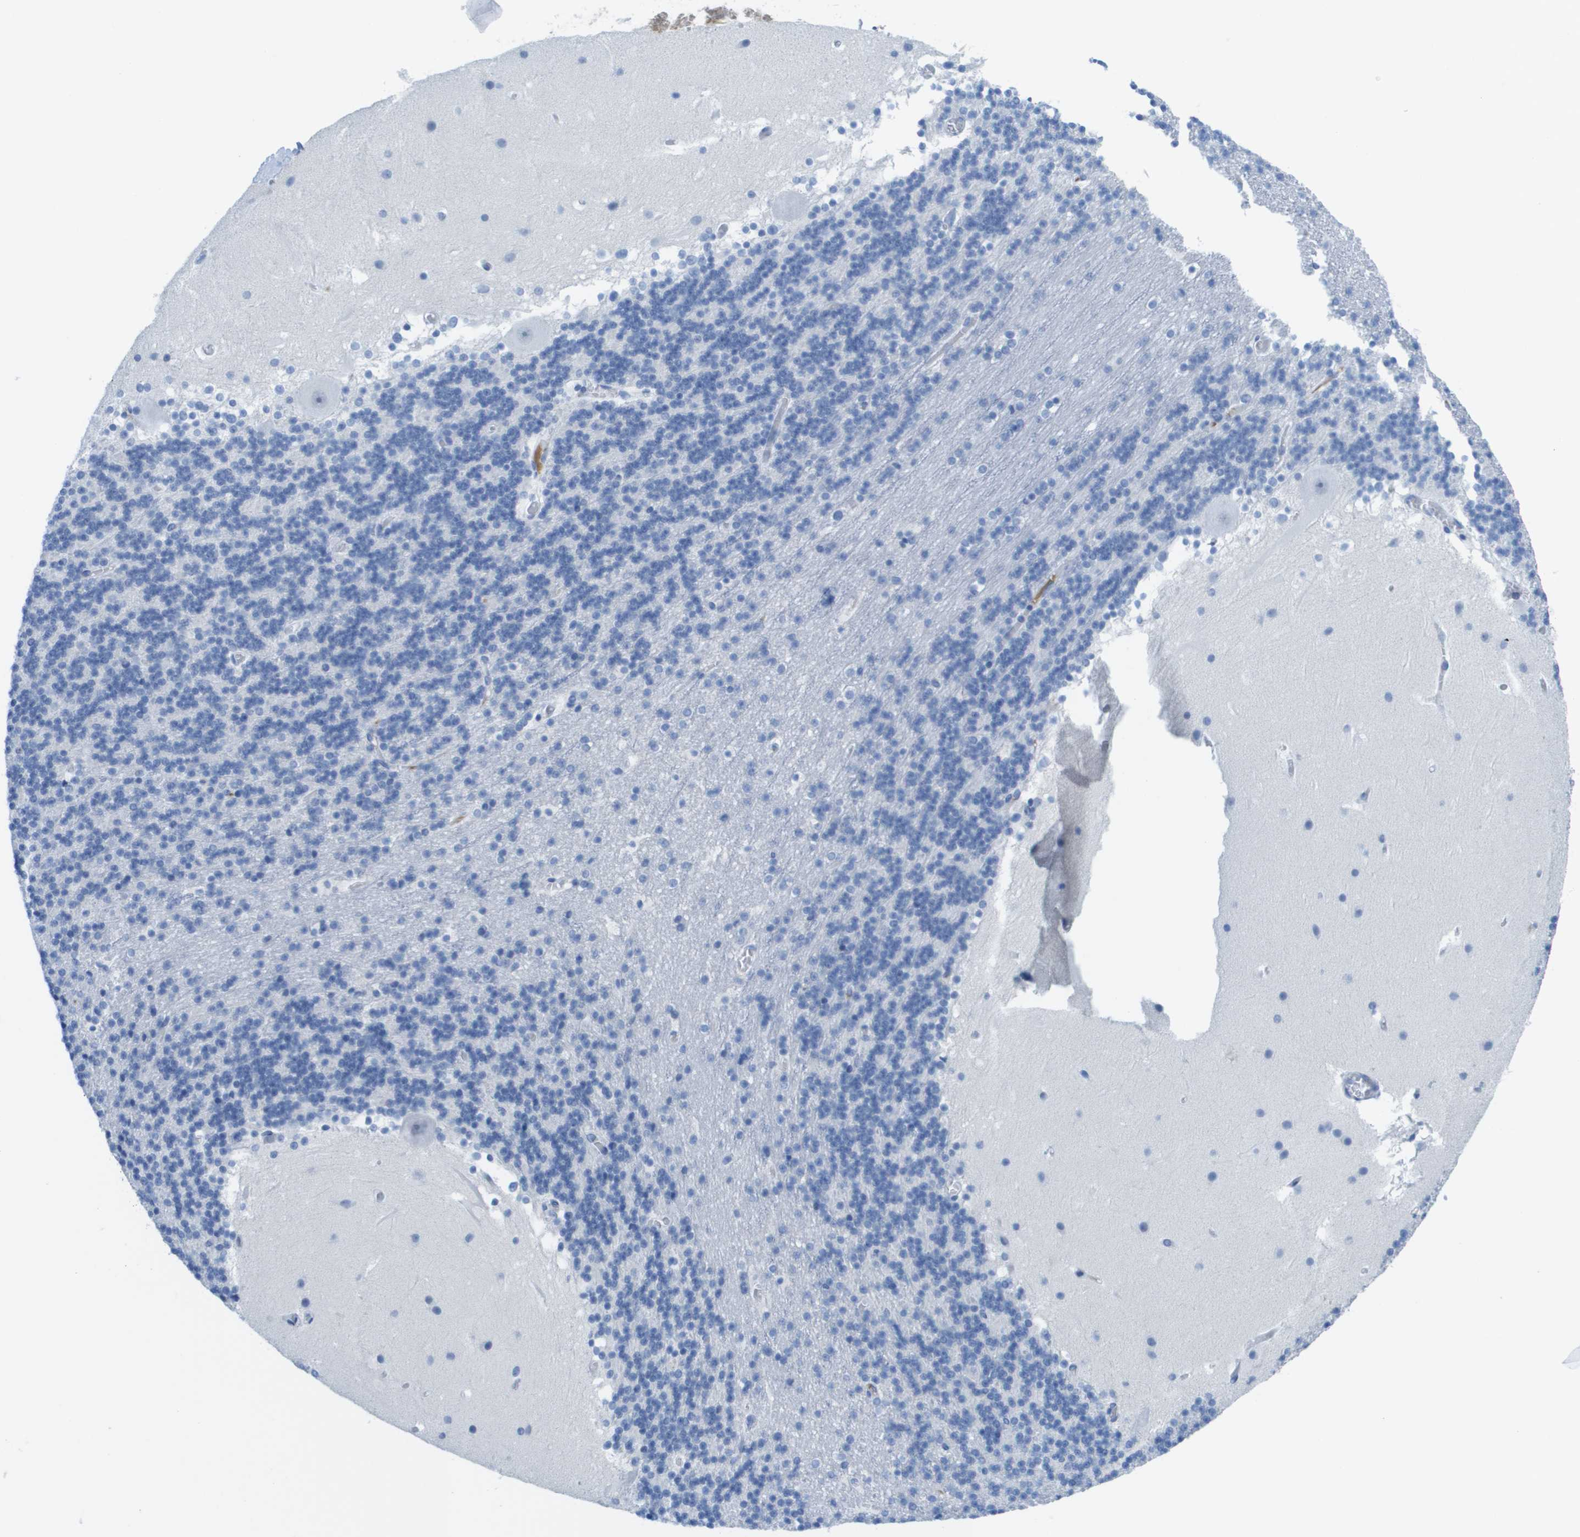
{"staining": {"intensity": "negative", "quantity": "none", "location": "none"}, "tissue": "cerebellum", "cell_type": "Cells in granular layer", "image_type": "normal", "snomed": [{"axis": "morphology", "description": "Normal tissue, NOS"}, {"axis": "topography", "description": "Cerebellum"}], "caption": "This is an immunohistochemistry (IHC) photomicrograph of benign human cerebellum. There is no expression in cells in granular layer.", "gene": "GPR18", "patient": {"sex": "male", "age": 45}}